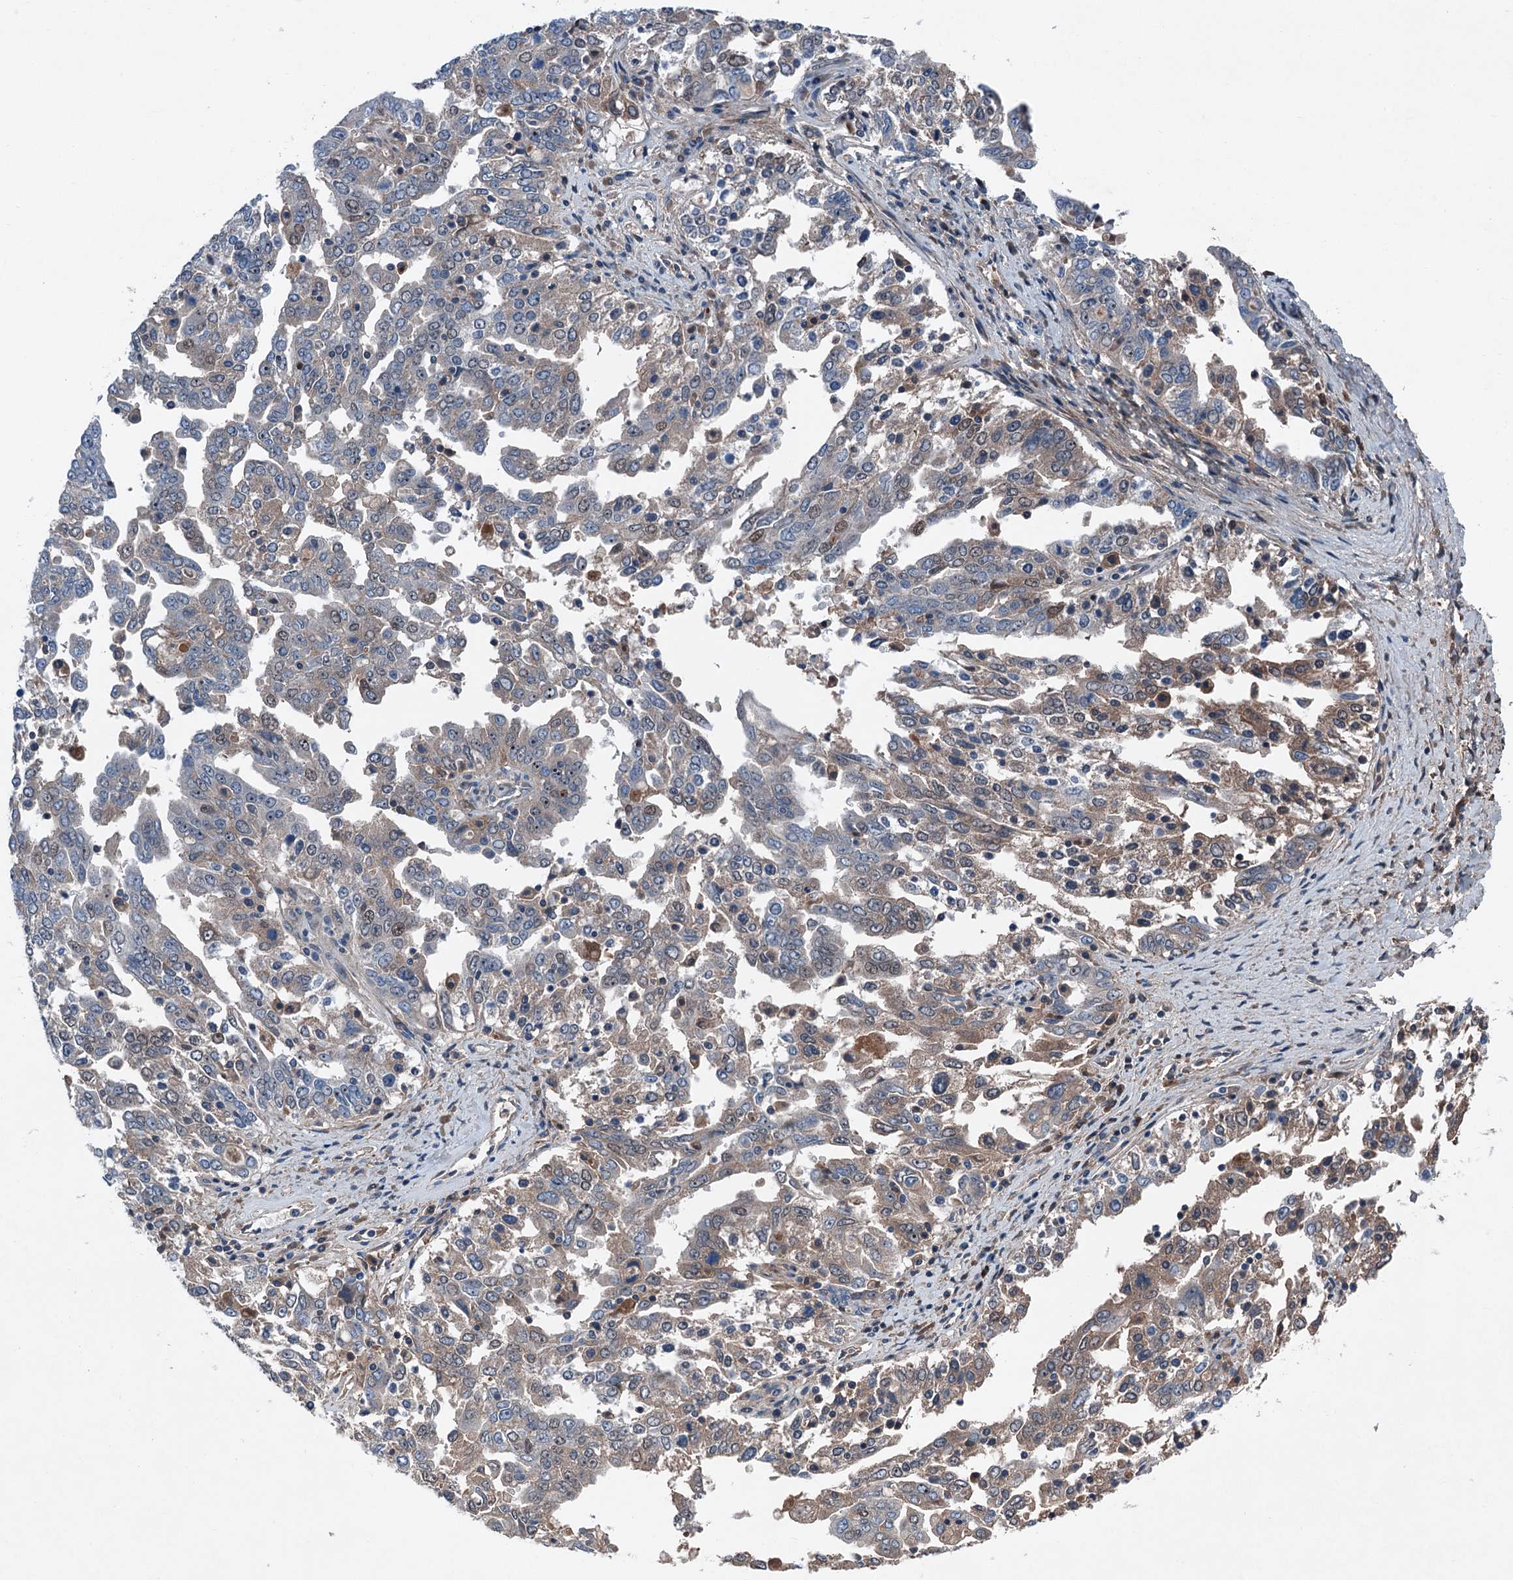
{"staining": {"intensity": "weak", "quantity": "25%-75%", "location": "cytoplasmic/membranous"}, "tissue": "ovarian cancer", "cell_type": "Tumor cells", "image_type": "cancer", "snomed": [{"axis": "morphology", "description": "Carcinoma, endometroid"}, {"axis": "topography", "description": "Ovary"}], "caption": "Immunohistochemistry (IHC) (DAB) staining of ovarian cancer (endometroid carcinoma) shows weak cytoplasmic/membranous protein staining in approximately 25%-75% of tumor cells.", "gene": "SLC2A10", "patient": {"sex": "female", "age": 62}}